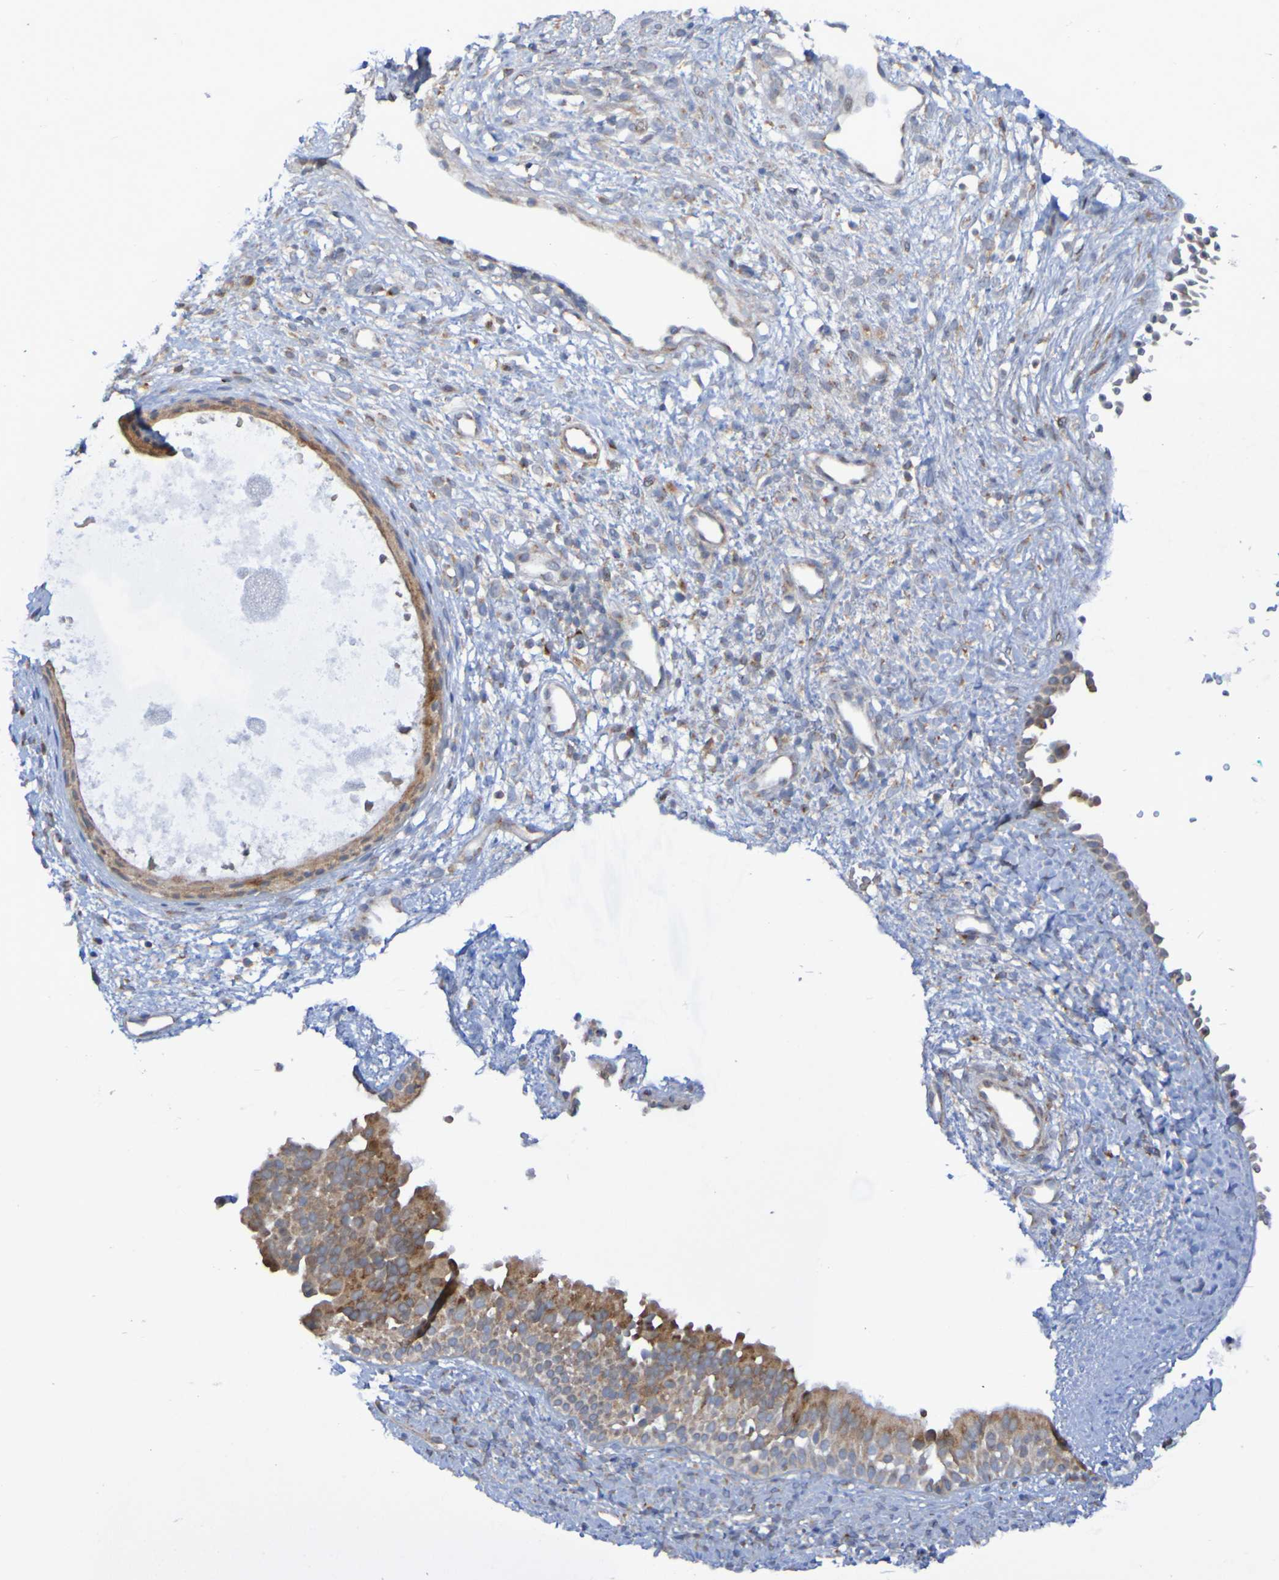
{"staining": {"intensity": "moderate", "quantity": ">75%", "location": "cytoplasmic/membranous"}, "tissue": "nasopharynx", "cell_type": "Respiratory epithelial cells", "image_type": "normal", "snomed": [{"axis": "morphology", "description": "Normal tissue, NOS"}, {"axis": "topography", "description": "Nasopharynx"}], "caption": "The histopathology image displays staining of normal nasopharynx, revealing moderate cytoplasmic/membranous protein staining (brown color) within respiratory epithelial cells.", "gene": "LMBRD2", "patient": {"sex": "male", "age": 22}}